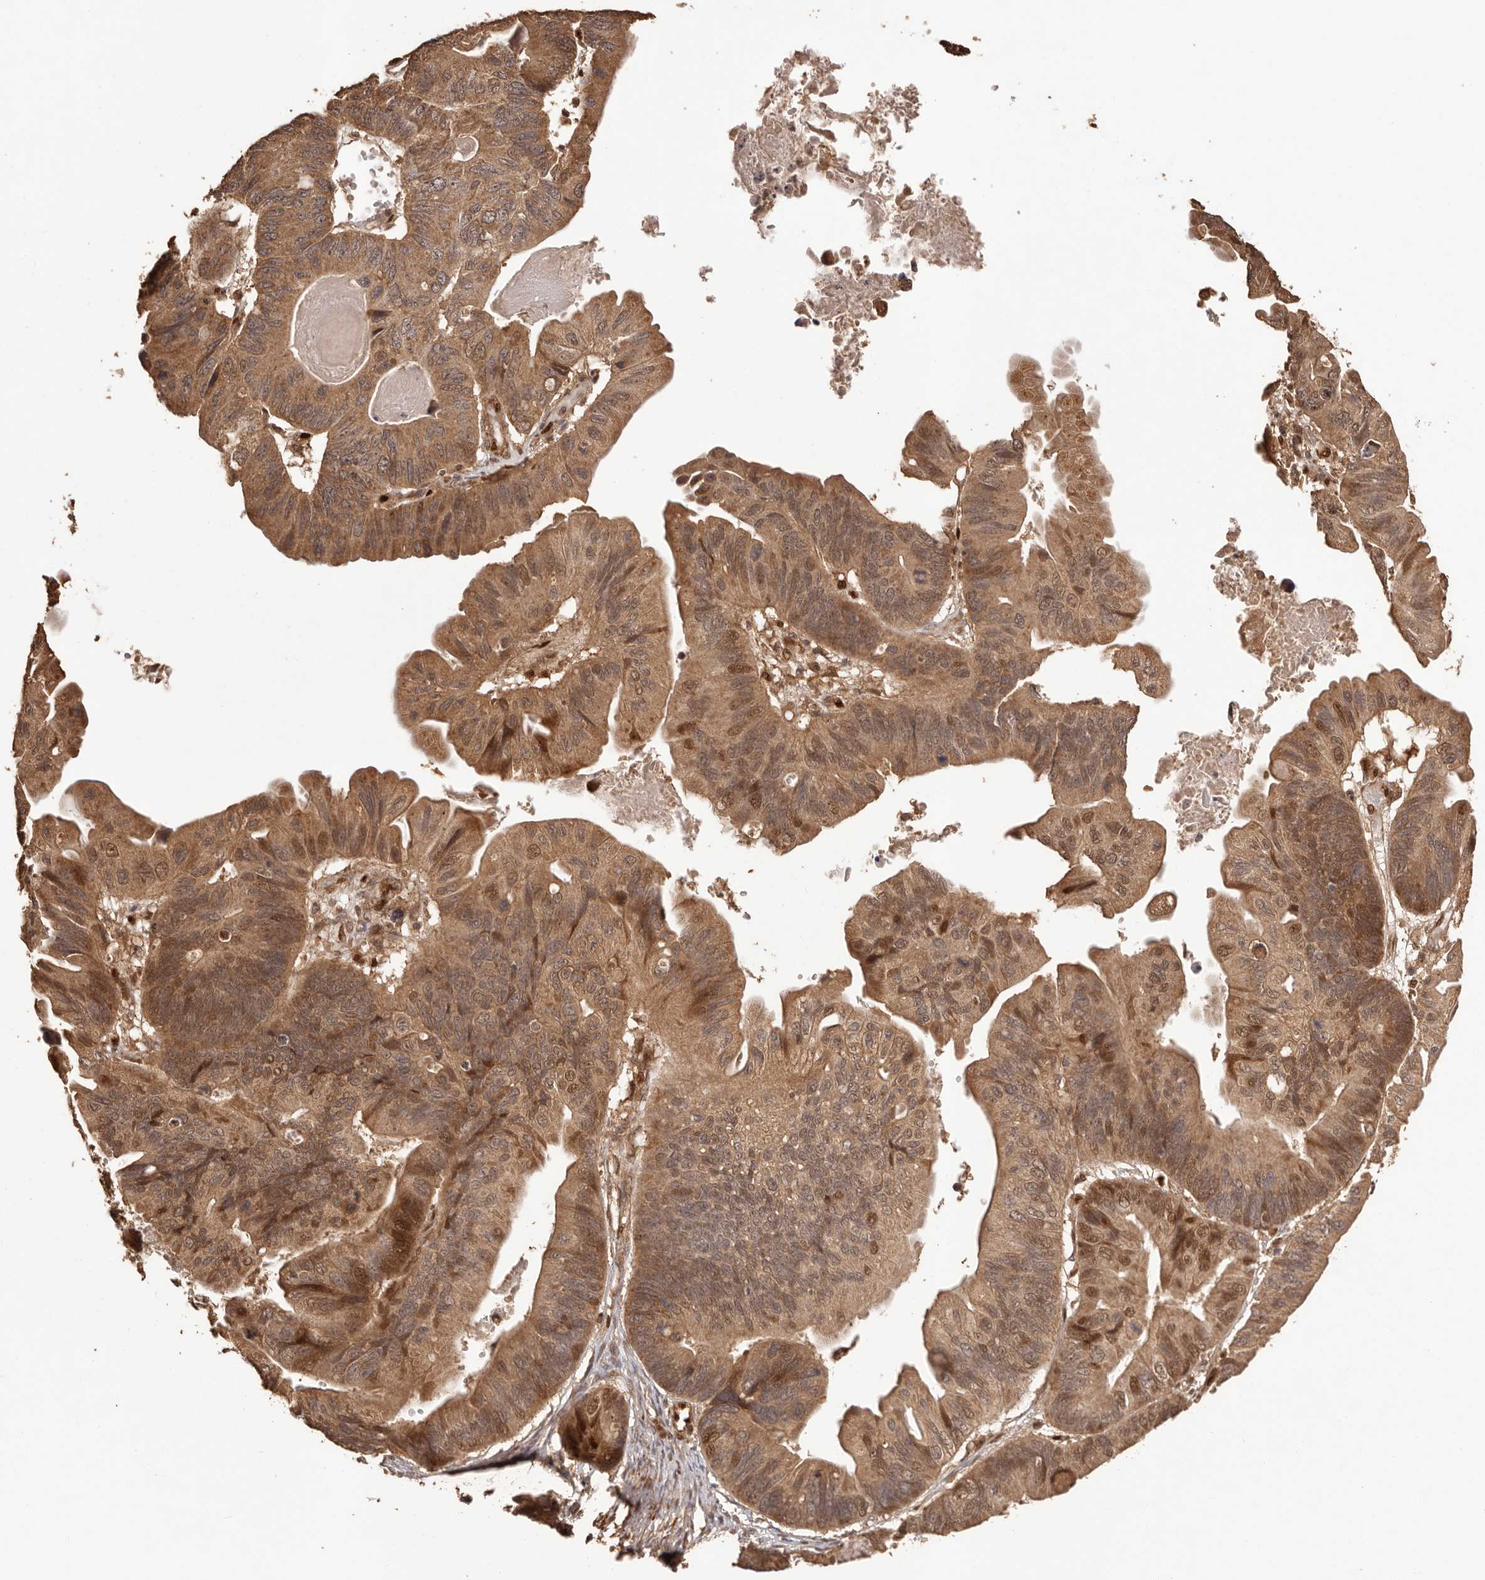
{"staining": {"intensity": "moderate", "quantity": ">75%", "location": "cytoplasmic/membranous,nuclear"}, "tissue": "ovarian cancer", "cell_type": "Tumor cells", "image_type": "cancer", "snomed": [{"axis": "morphology", "description": "Cystadenocarcinoma, mucinous, NOS"}, {"axis": "topography", "description": "Ovary"}], "caption": "IHC photomicrograph of human ovarian mucinous cystadenocarcinoma stained for a protein (brown), which demonstrates medium levels of moderate cytoplasmic/membranous and nuclear positivity in about >75% of tumor cells.", "gene": "UBR2", "patient": {"sex": "female", "age": 61}}